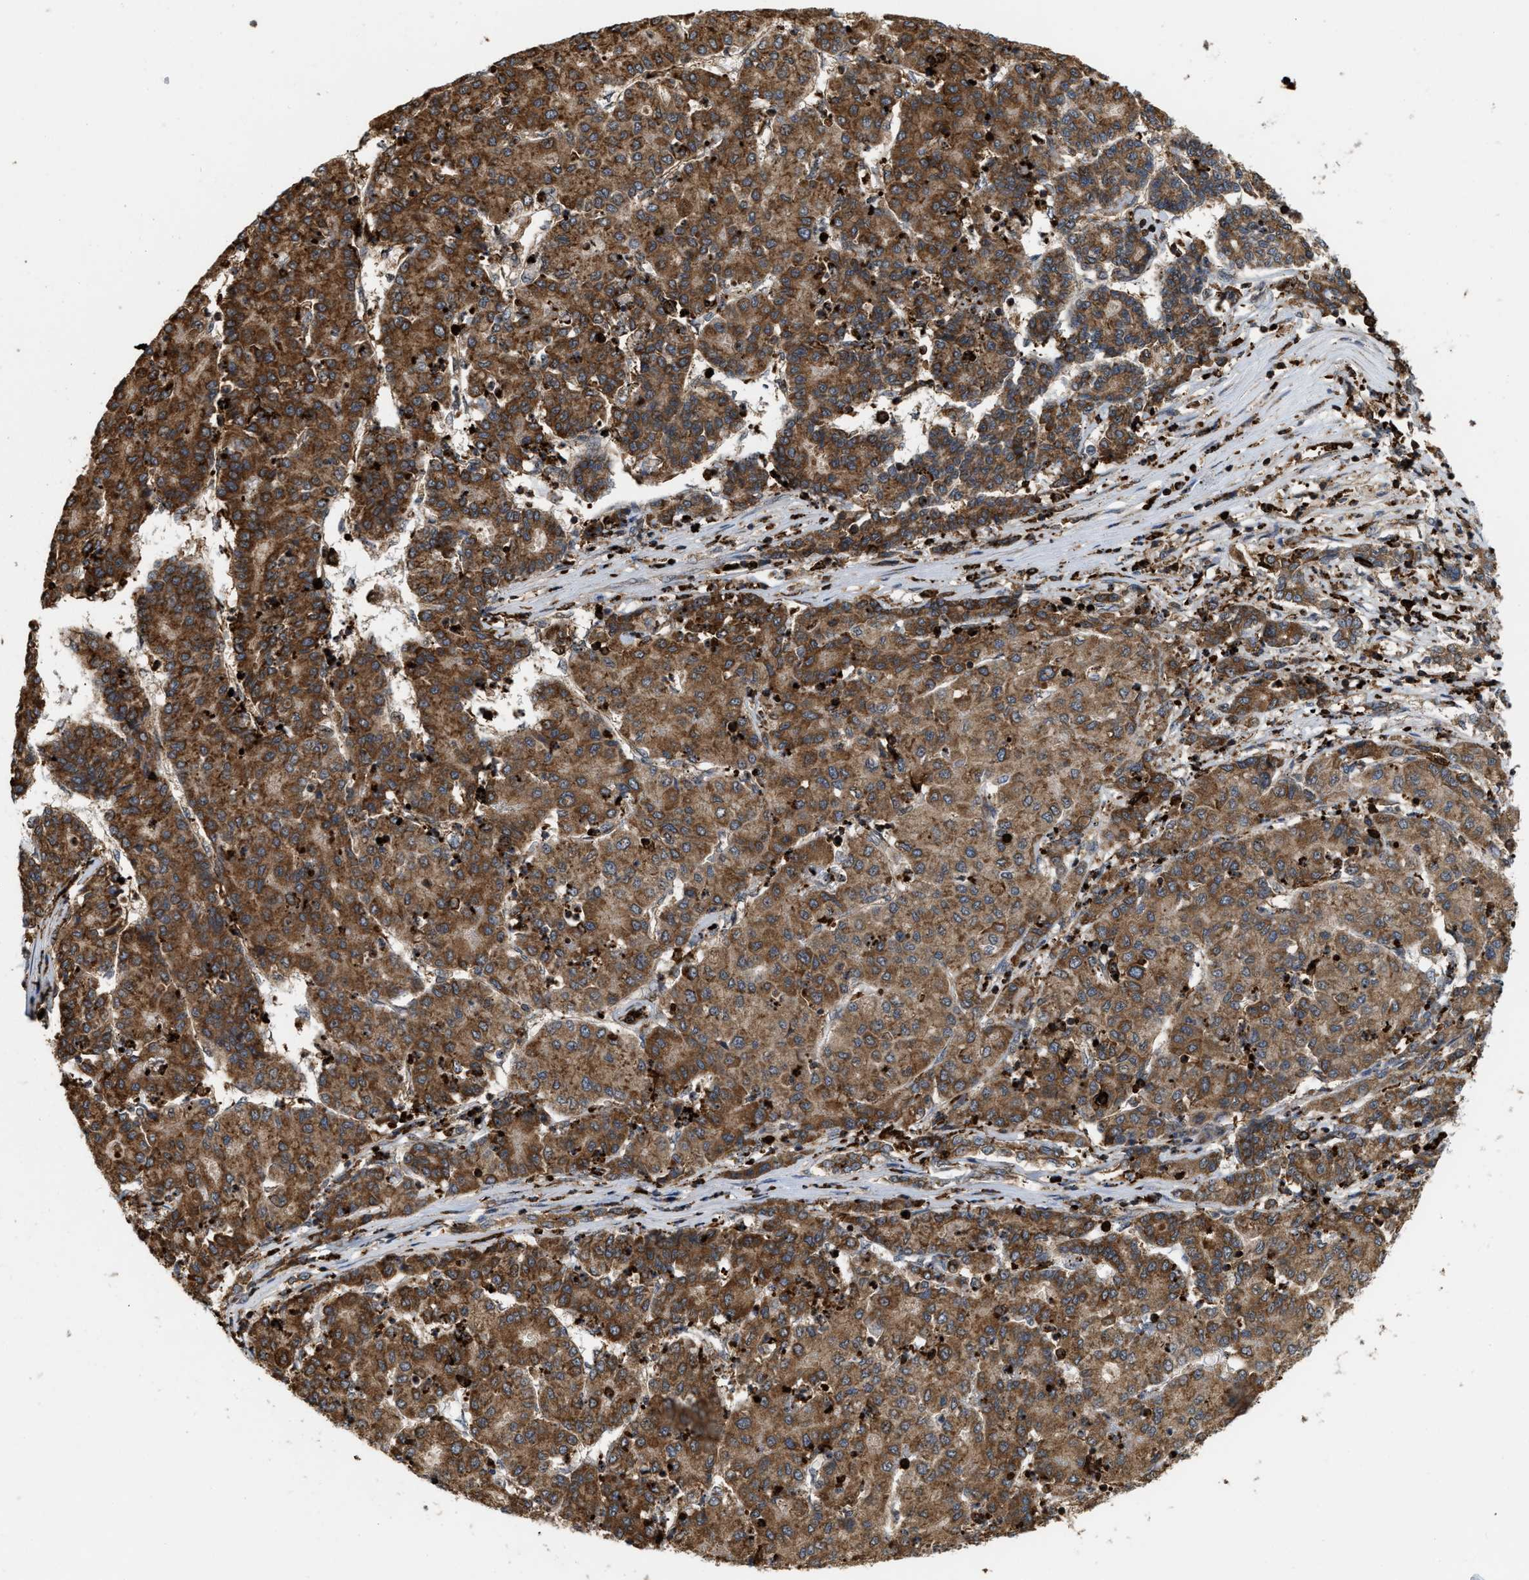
{"staining": {"intensity": "strong", "quantity": ">75%", "location": "cytoplasmic/membranous"}, "tissue": "liver cancer", "cell_type": "Tumor cells", "image_type": "cancer", "snomed": [{"axis": "morphology", "description": "Carcinoma, Hepatocellular, NOS"}, {"axis": "topography", "description": "Liver"}], "caption": "Immunohistochemistry (DAB (3,3'-diaminobenzidine)) staining of human liver hepatocellular carcinoma displays strong cytoplasmic/membranous protein staining in approximately >75% of tumor cells.", "gene": "IQCE", "patient": {"sex": "male", "age": 65}}